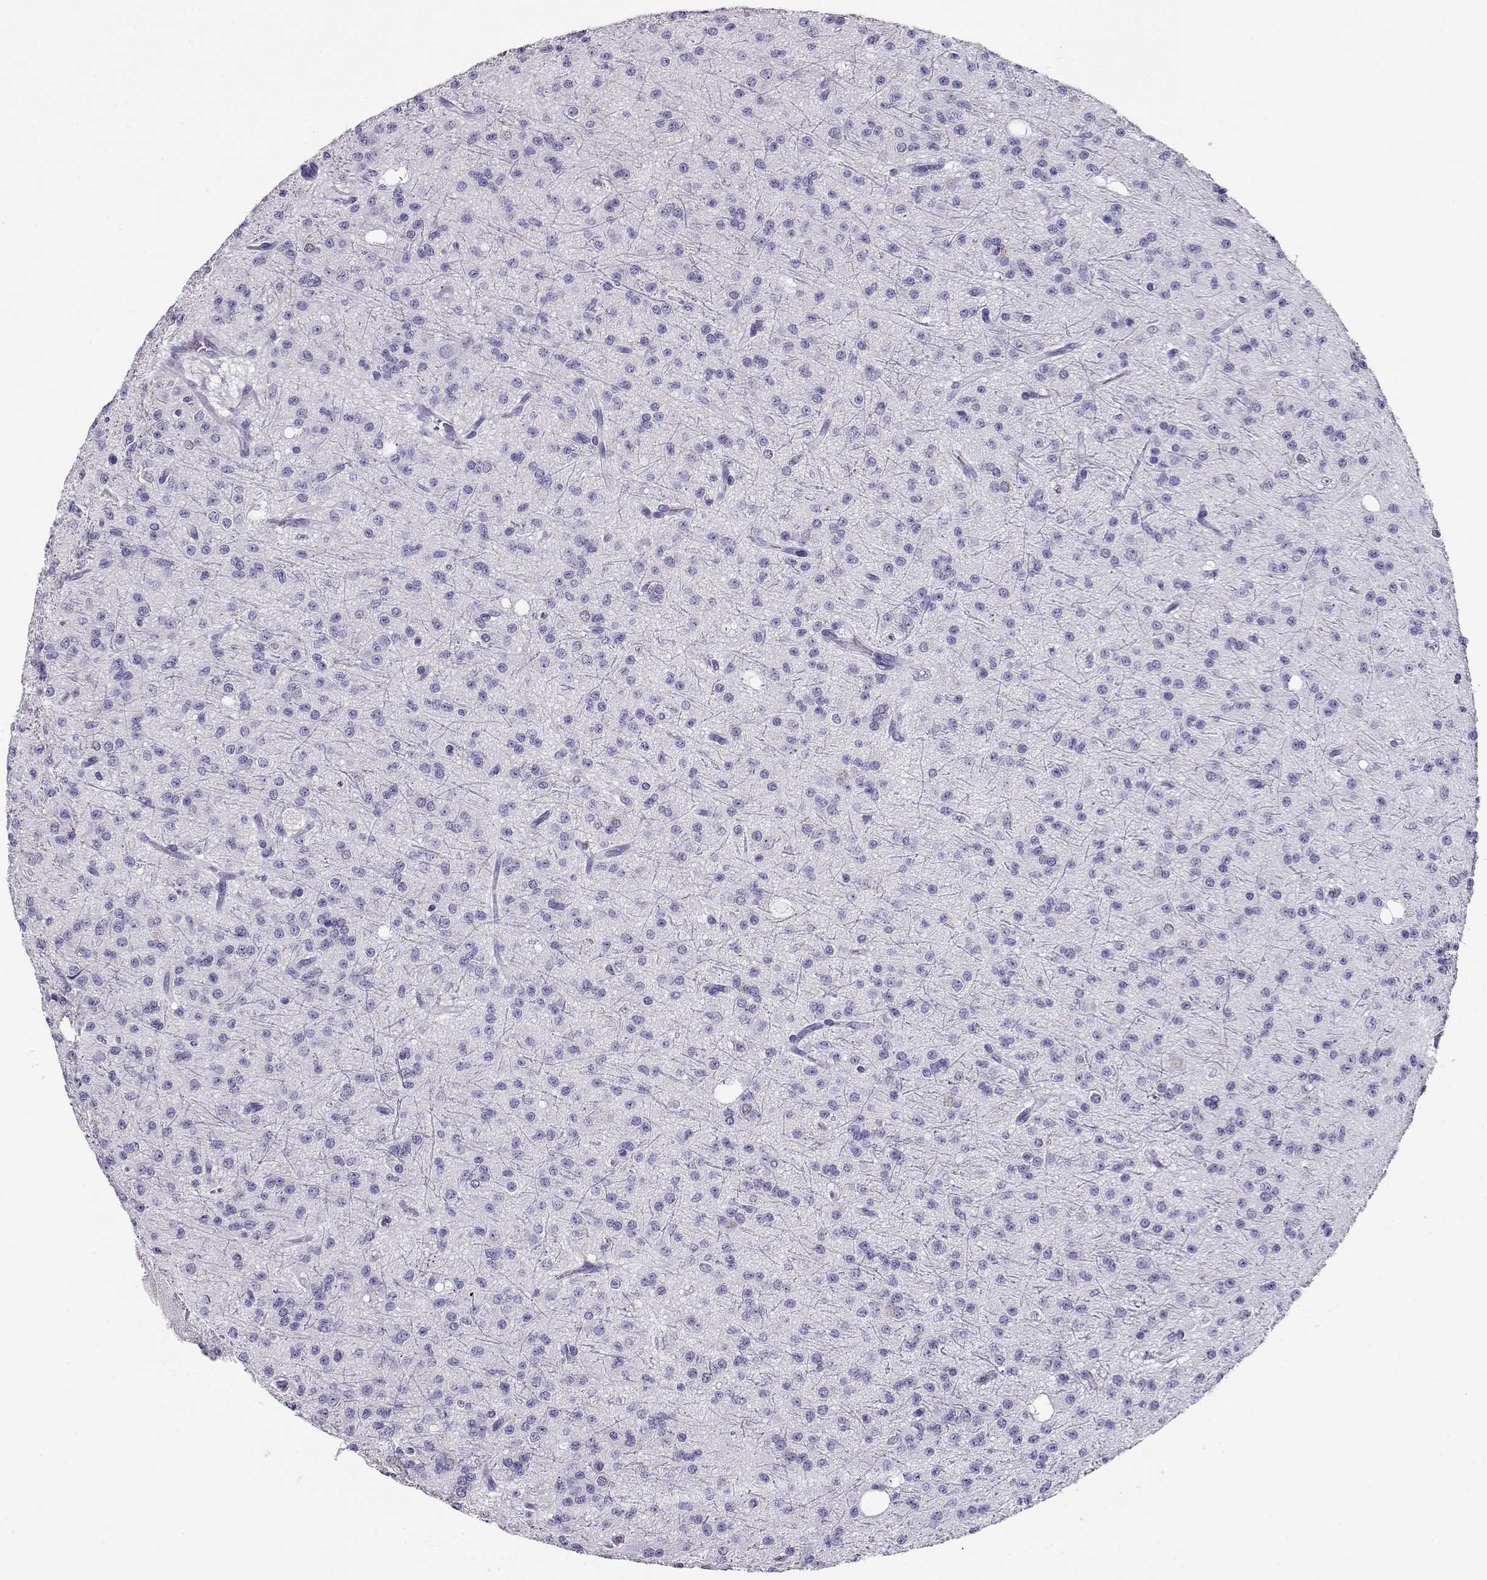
{"staining": {"intensity": "negative", "quantity": "none", "location": "none"}, "tissue": "glioma", "cell_type": "Tumor cells", "image_type": "cancer", "snomed": [{"axis": "morphology", "description": "Glioma, malignant, Low grade"}, {"axis": "topography", "description": "Brain"}], "caption": "Immunohistochemistry (IHC) of glioma demonstrates no expression in tumor cells.", "gene": "CRX", "patient": {"sex": "male", "age": 27}}